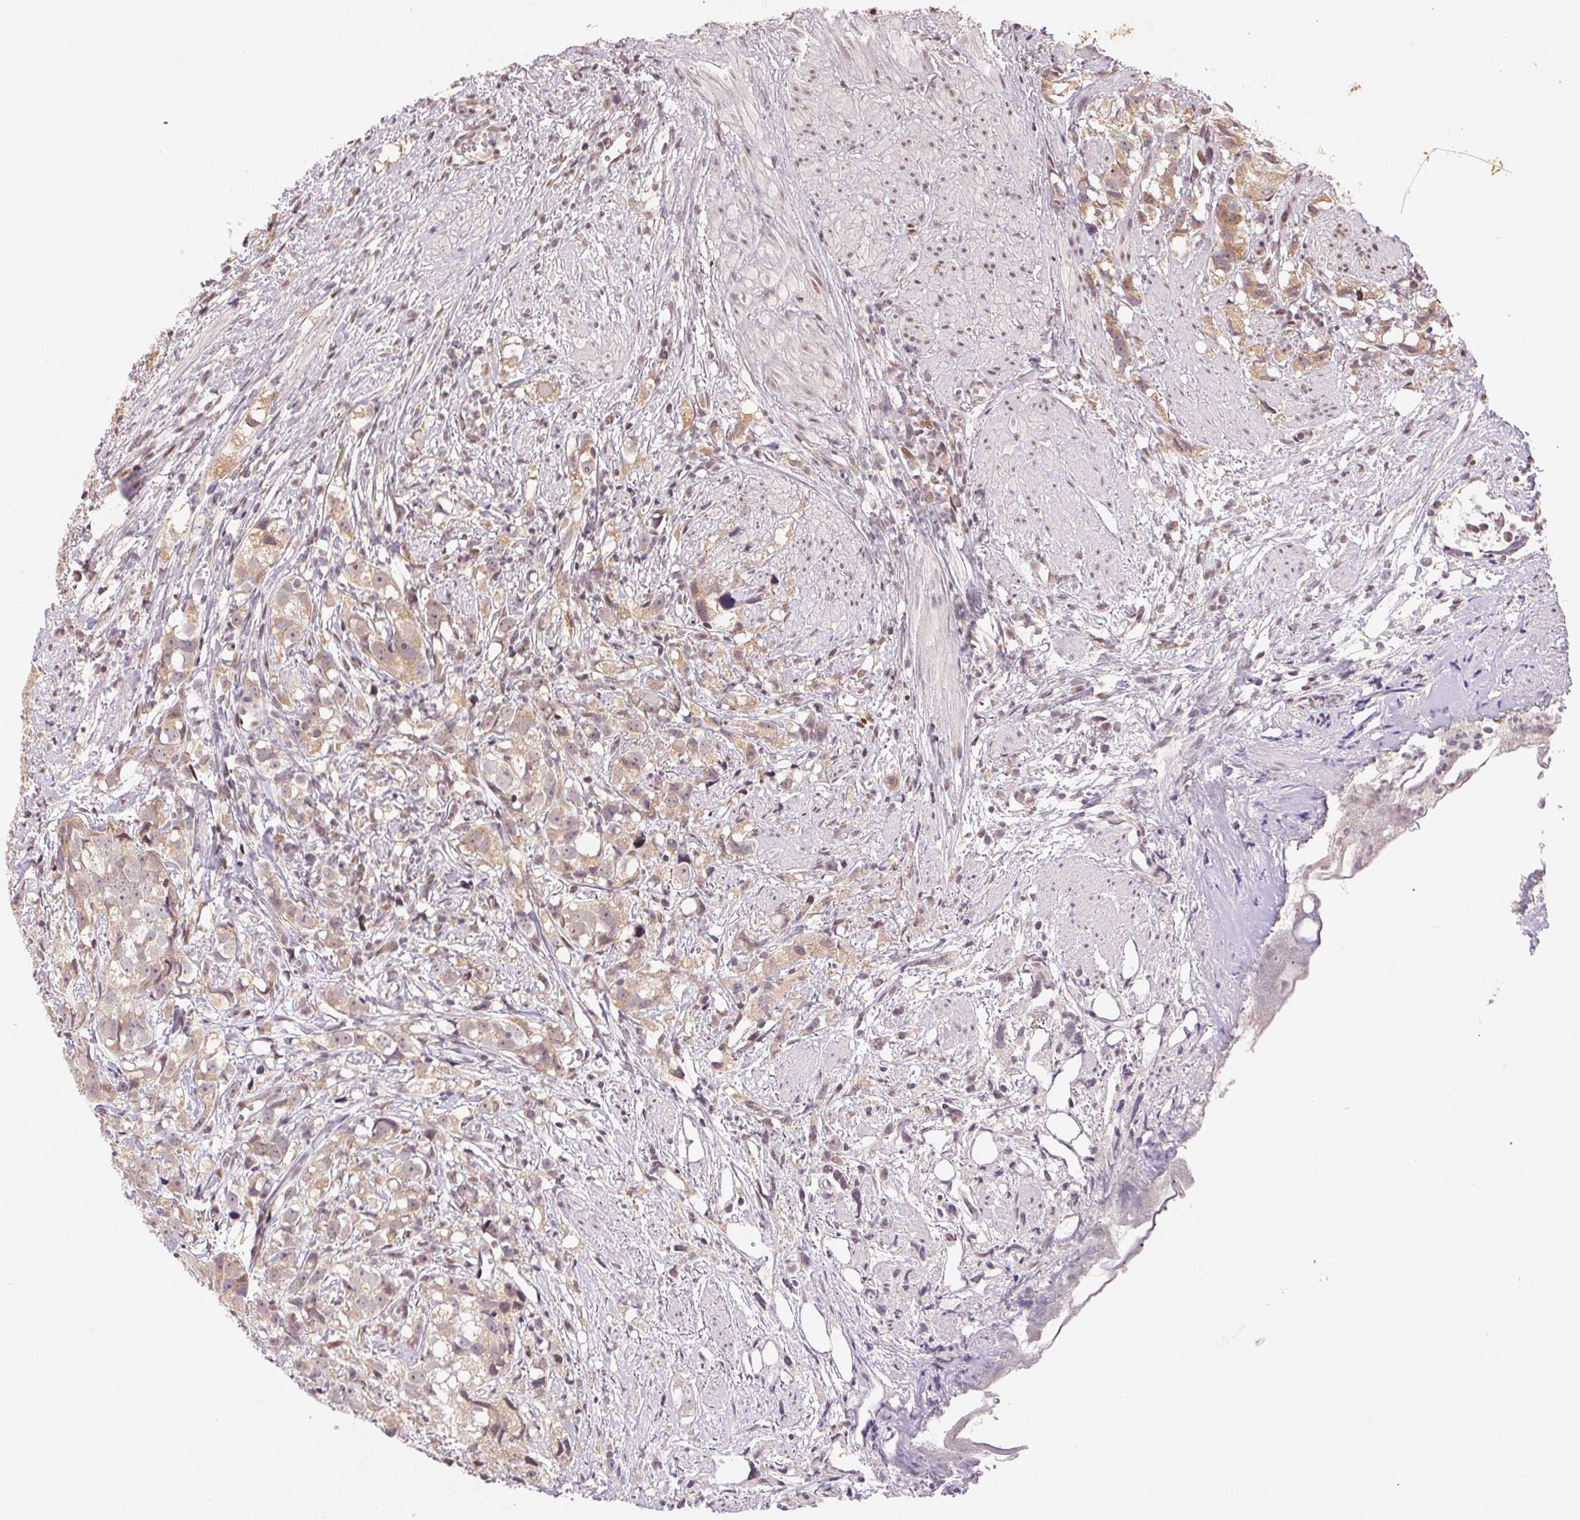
{"staining": {"intensity": "weak", "quantity": ">75%", "location": "cytoplasmic/membranous"}, "tissue": "prostate cancer", "cell_type": "Tumor cells", "image_type": "cancer", "snomed": [{"axis": "morphology", "description": "Adenocarcinoma, High grade"}, {"axis": "topography", "description": "Prostate"}], "caption": "Immunohistochemistry image of human prostate cancer (high-grade adenocarcinoma) stained for a protein (brown), which exhibits low levels of weak cytoplasmic/membranous staining in about >75% of tumor cells.", "gene": "MAPKAPK2", "patient": {"sex": "male", "age": 68}}